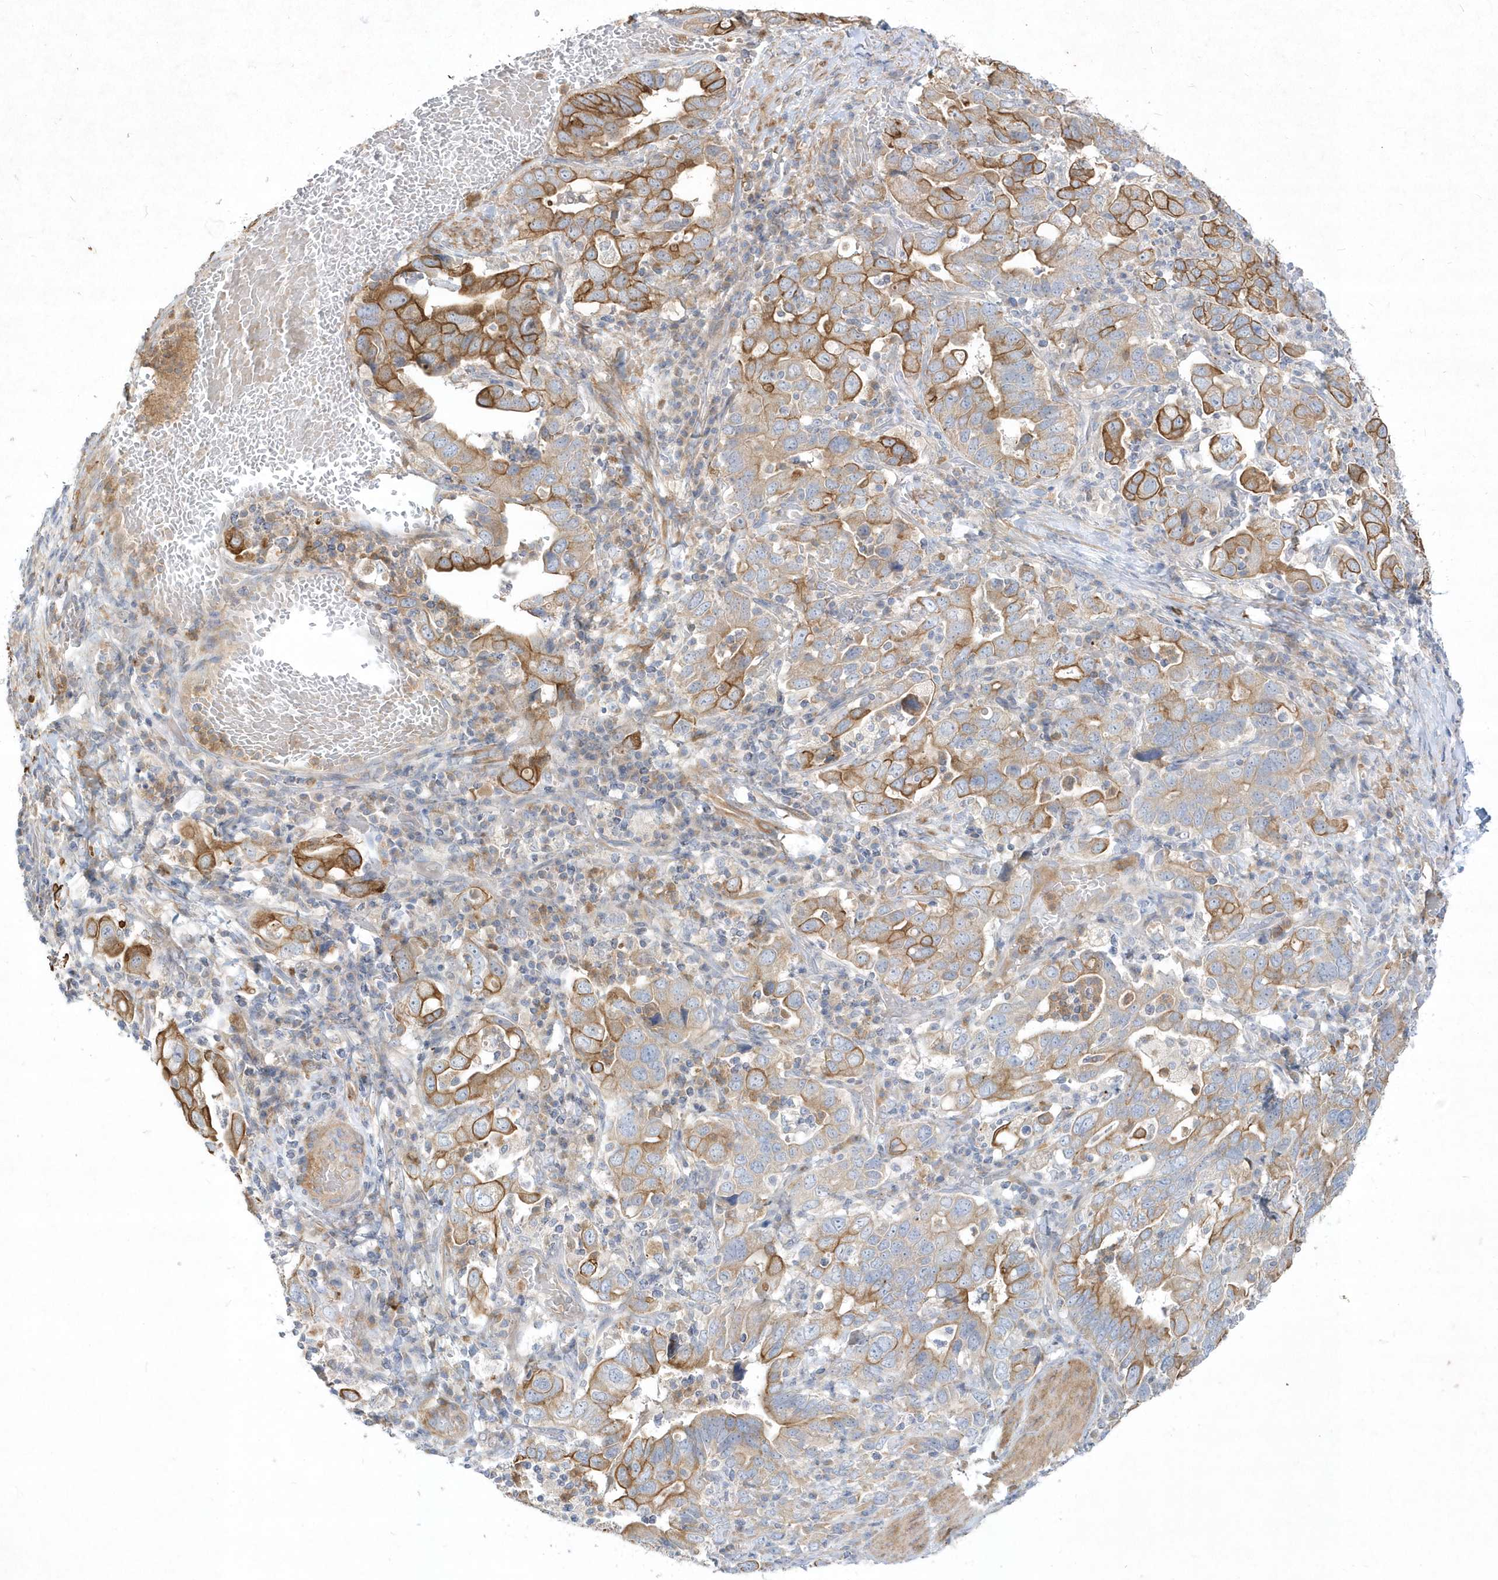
{"staining": {"intensity": "moderate", "quantity": ">75%", "location": "cytoplasmic/membranous"}, "tissue": "stomach cancer", "cell_type": "Tumor cells", "image_type": "cancer", "snomed": [{"axis": "morphology", "description": "Adenocarcinoma, NOS"}, {"axis": "topography", "description": "Stomach, upper"}], "caption": "The image demonstrates staining of adenocarcinoma (stomach), revealing moderate cytoplasmic/membranous protein staining (brown color) within tumor cells. (Brightfield microscopy of DAB IHC at high magnification).", "gene": "LARS1", "patient": {"sex": "male", "age": 62}}